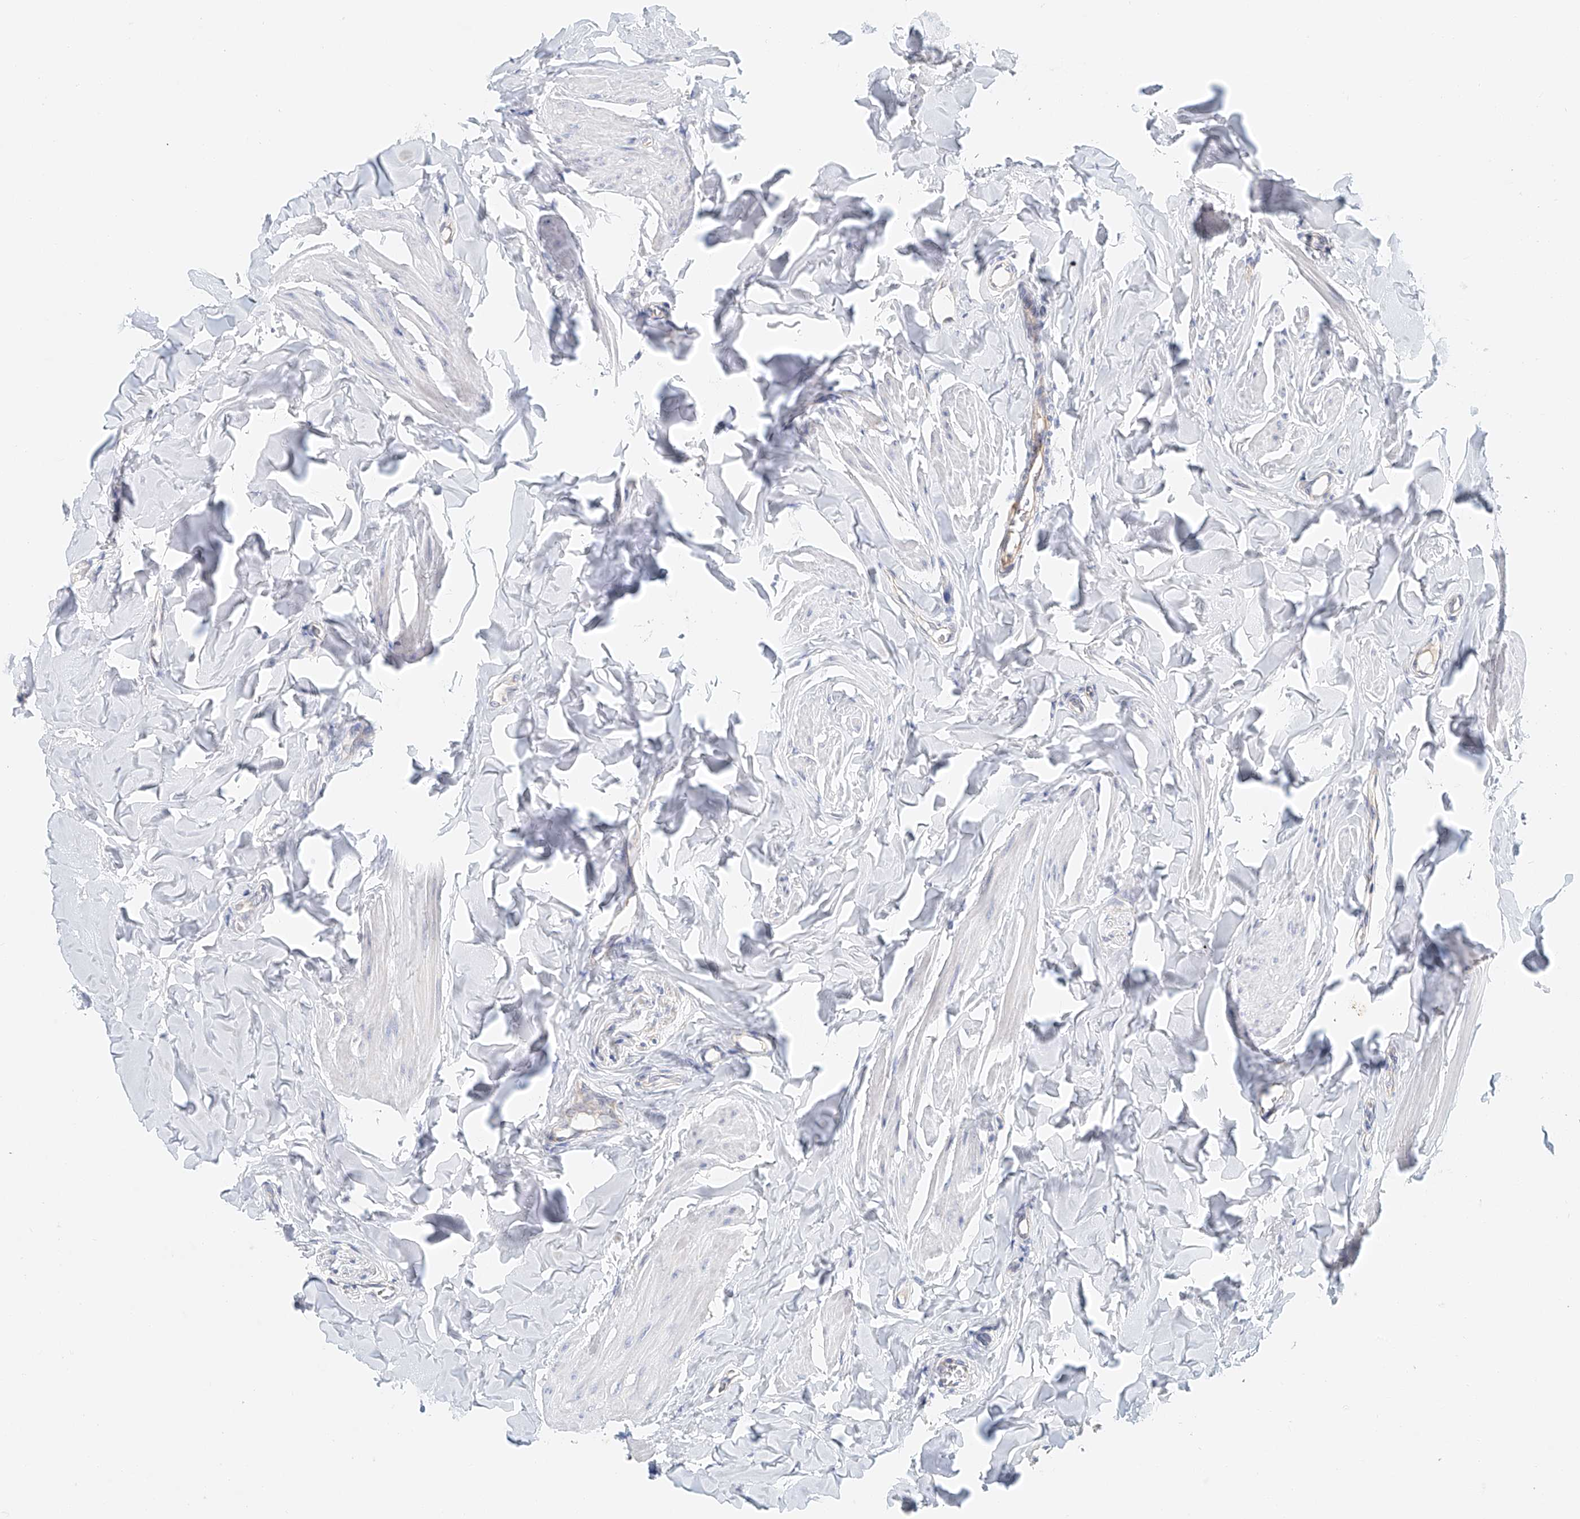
{"staining": {"intensity": "negative", "quantity": "none", "location": "none"}, "tissue": "breast cancer", "cell_type": "Tumor cells", "image_type": "cancer", "snomed": [{"axis": "morphology", "description": "Duct carcinoma"}, {"axis": "topography", "description": "Breast"}], "caption": "This is an IHC histopathology image of breast cancer (invasive ductal carcinoma). There is no expression in tumor cells.", "gene": "FRYL", "patient": {"sex": "female", "age": 40}}